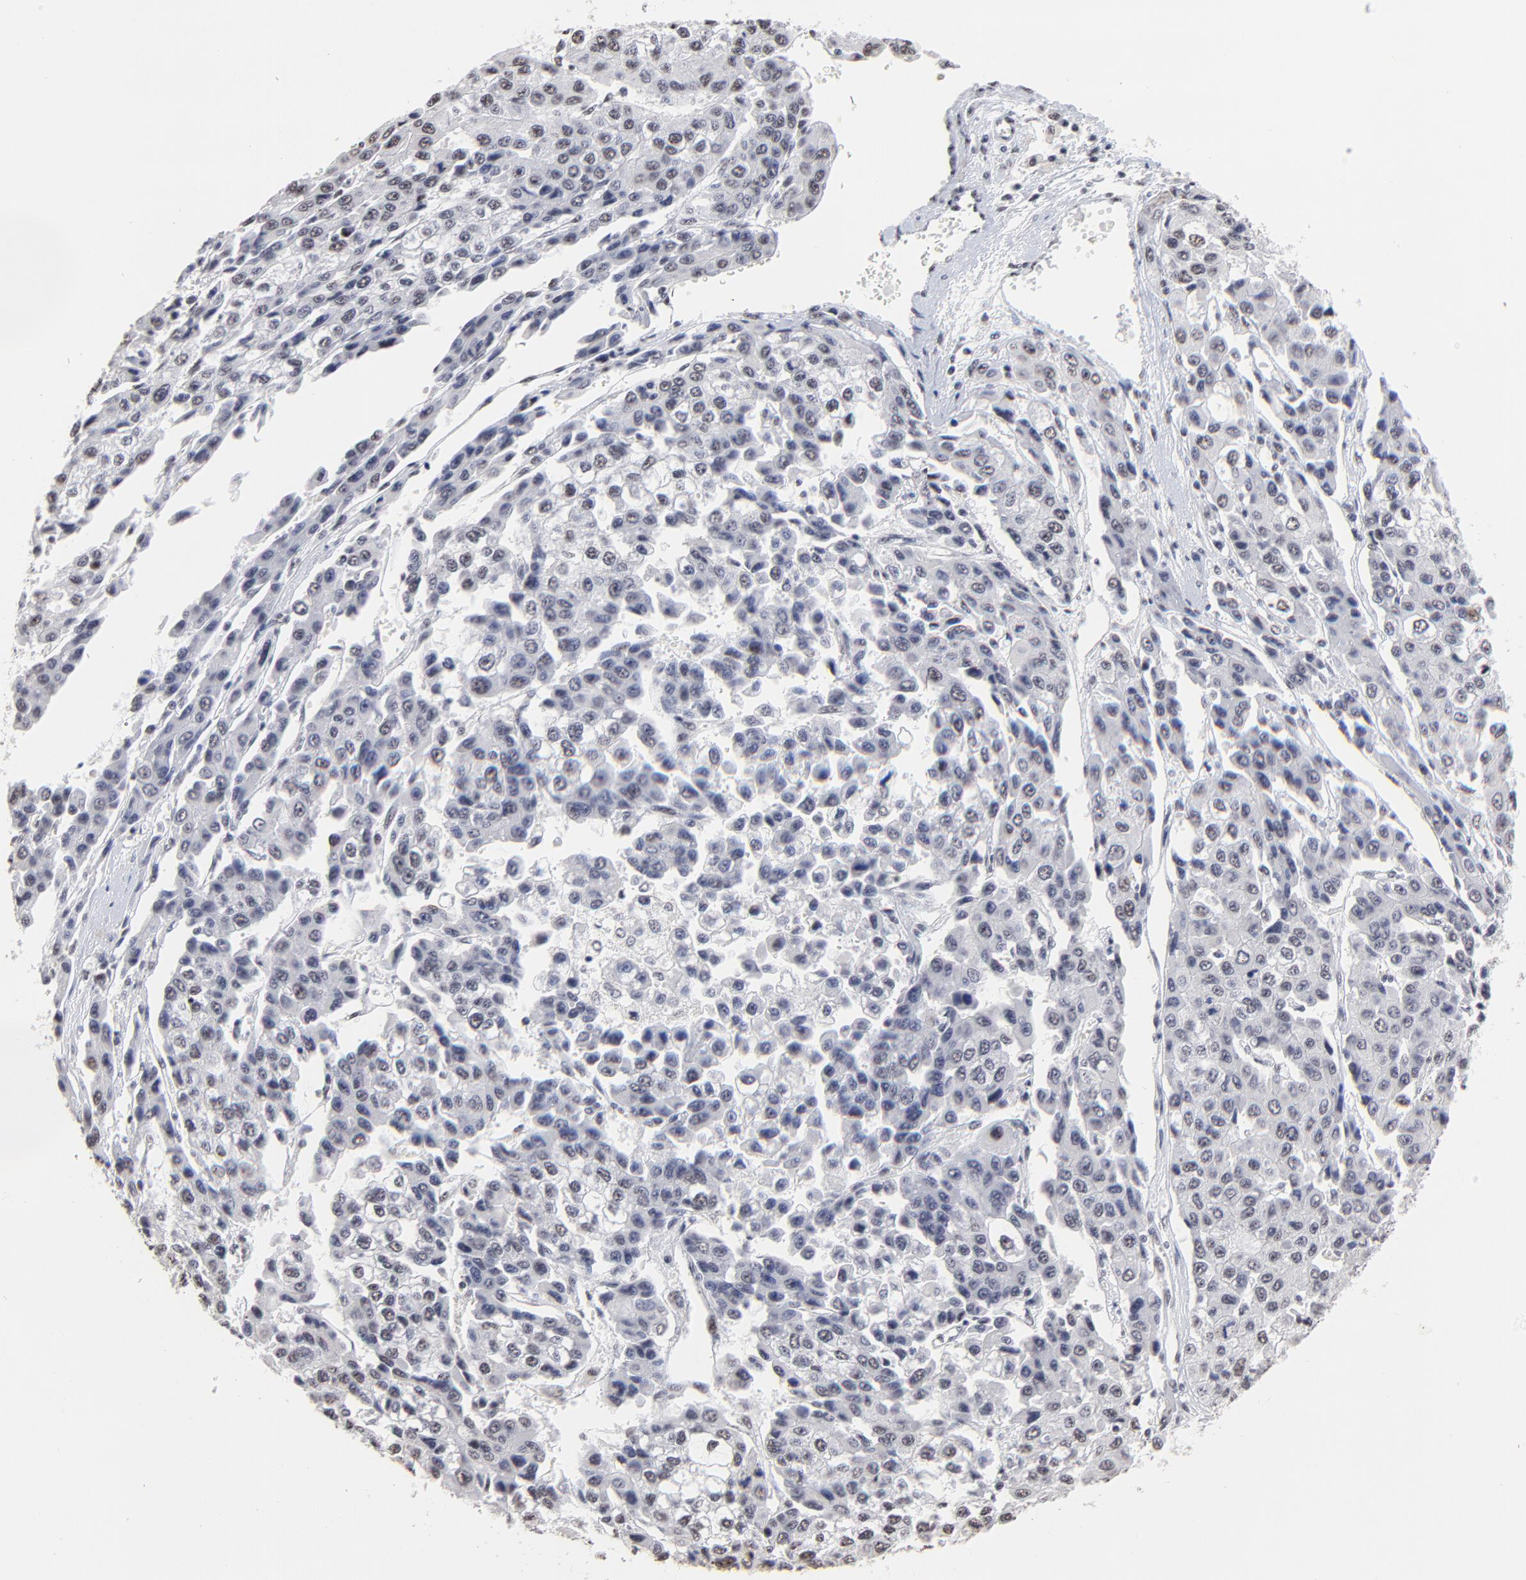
{"staining": {"intensity": "weak", "quantity": "<25%", "location": "nuclear"}, "tissue": "liver cancer", "cell_type": "Tumor cells", "image_type": "cancer", "snomed": [{"axis": "morphology", "description": "Carcinoma, Hepatocellular, NOS"}, {"axis": "topography", "description": "Liver"}], "caption": "Protein analysis of liver hepatocellular carcinoma demonstrates no significant positivity in tumor cells.", "gene": "MBD4", "patient": {"sex": "female", "age": 66}}